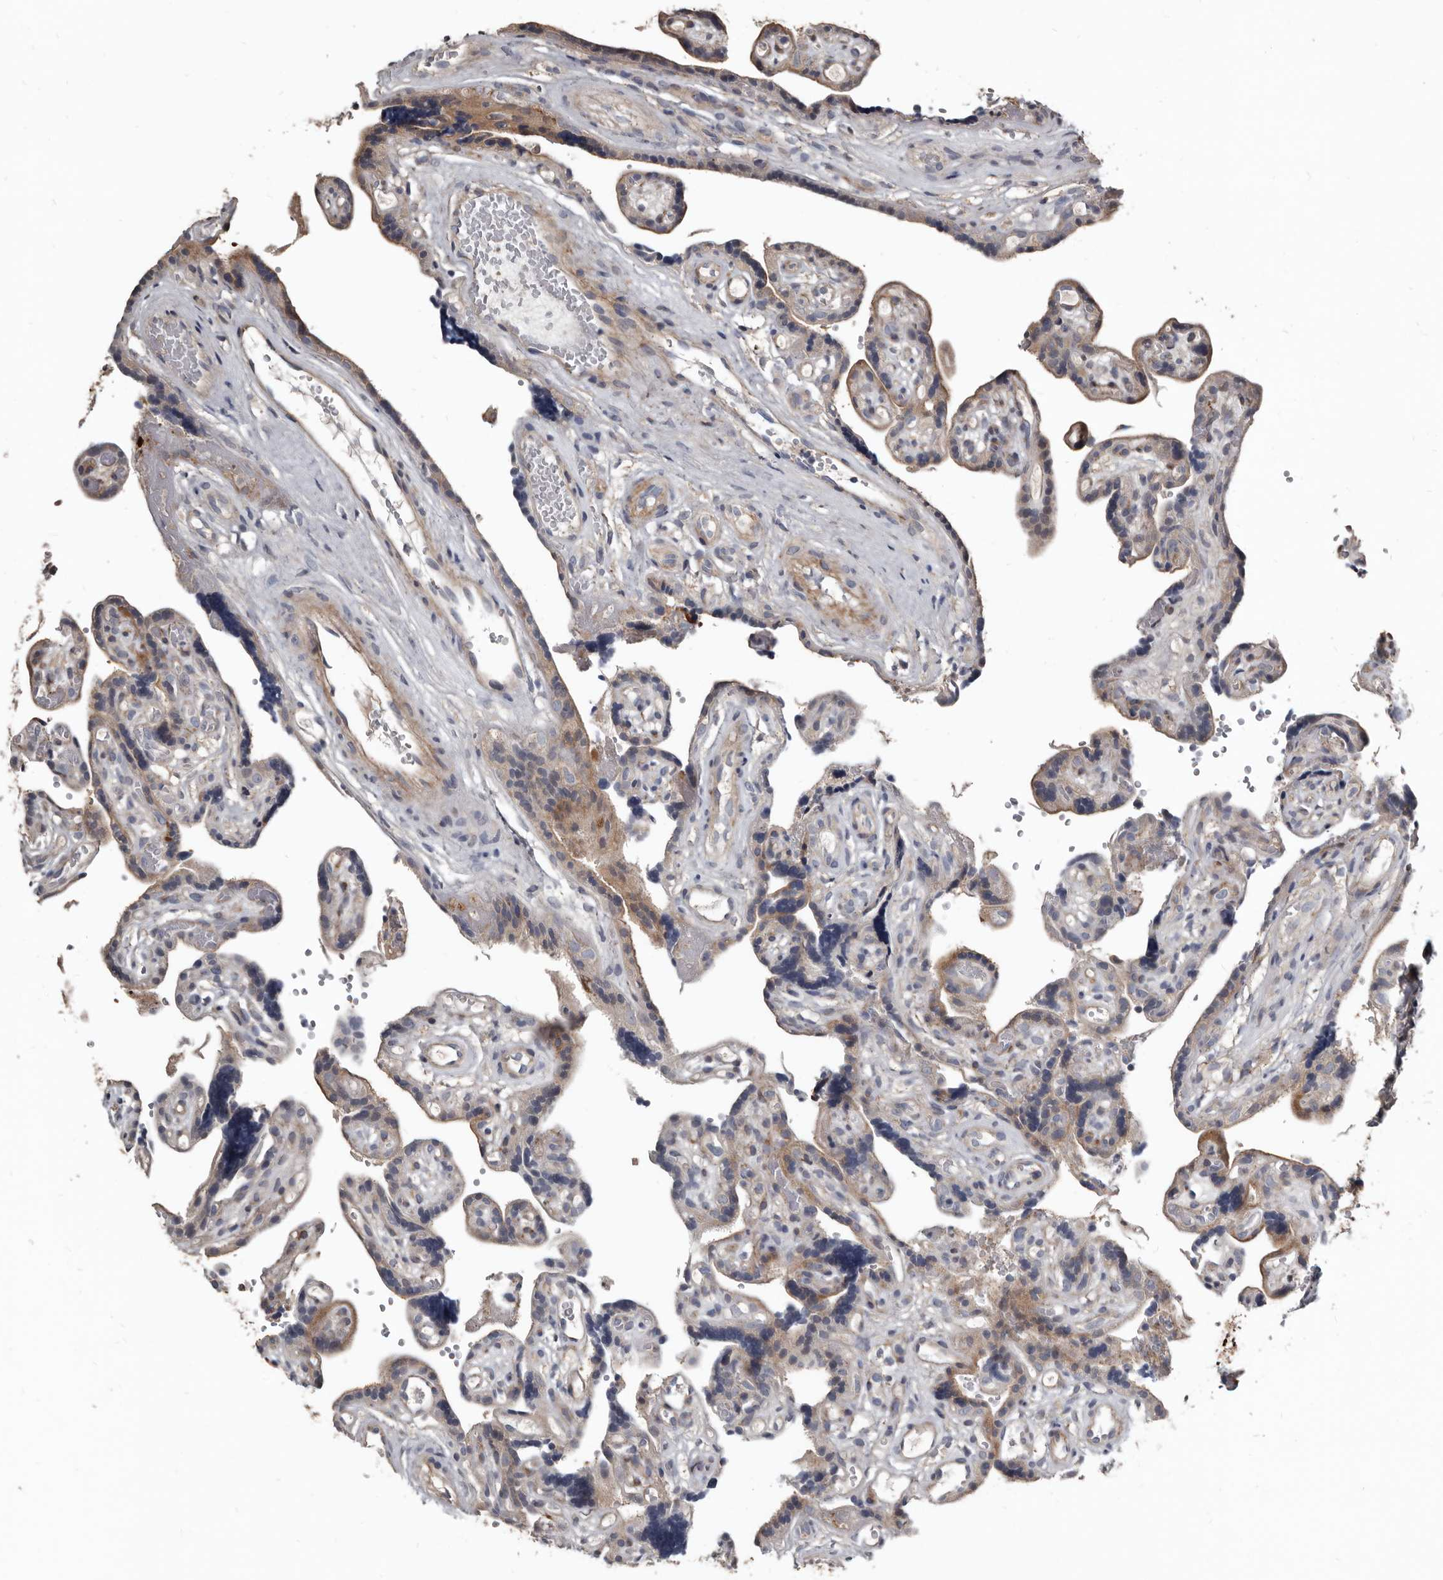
{"staining": {"intensity": "moderate", "quantity": "<25%", "location": "cytoplasmic/membranous"}, "tissue": "placenta", "cell_type": "Decidual cells", "image_type": "normal", "snomed": [{"axis": "morphology", "description": "Normal tissue, NOS"}, {"axis": "topography", "description": "Placenta"}], "caption": "This is a micrograph of immunohistochemistry staining of unremarkable placenta, which shows moderate staining in the cytoplasmic/membranous of decidual cells.", "gene": "DHPS", "patient": {"sex": "female", "age": 30}}